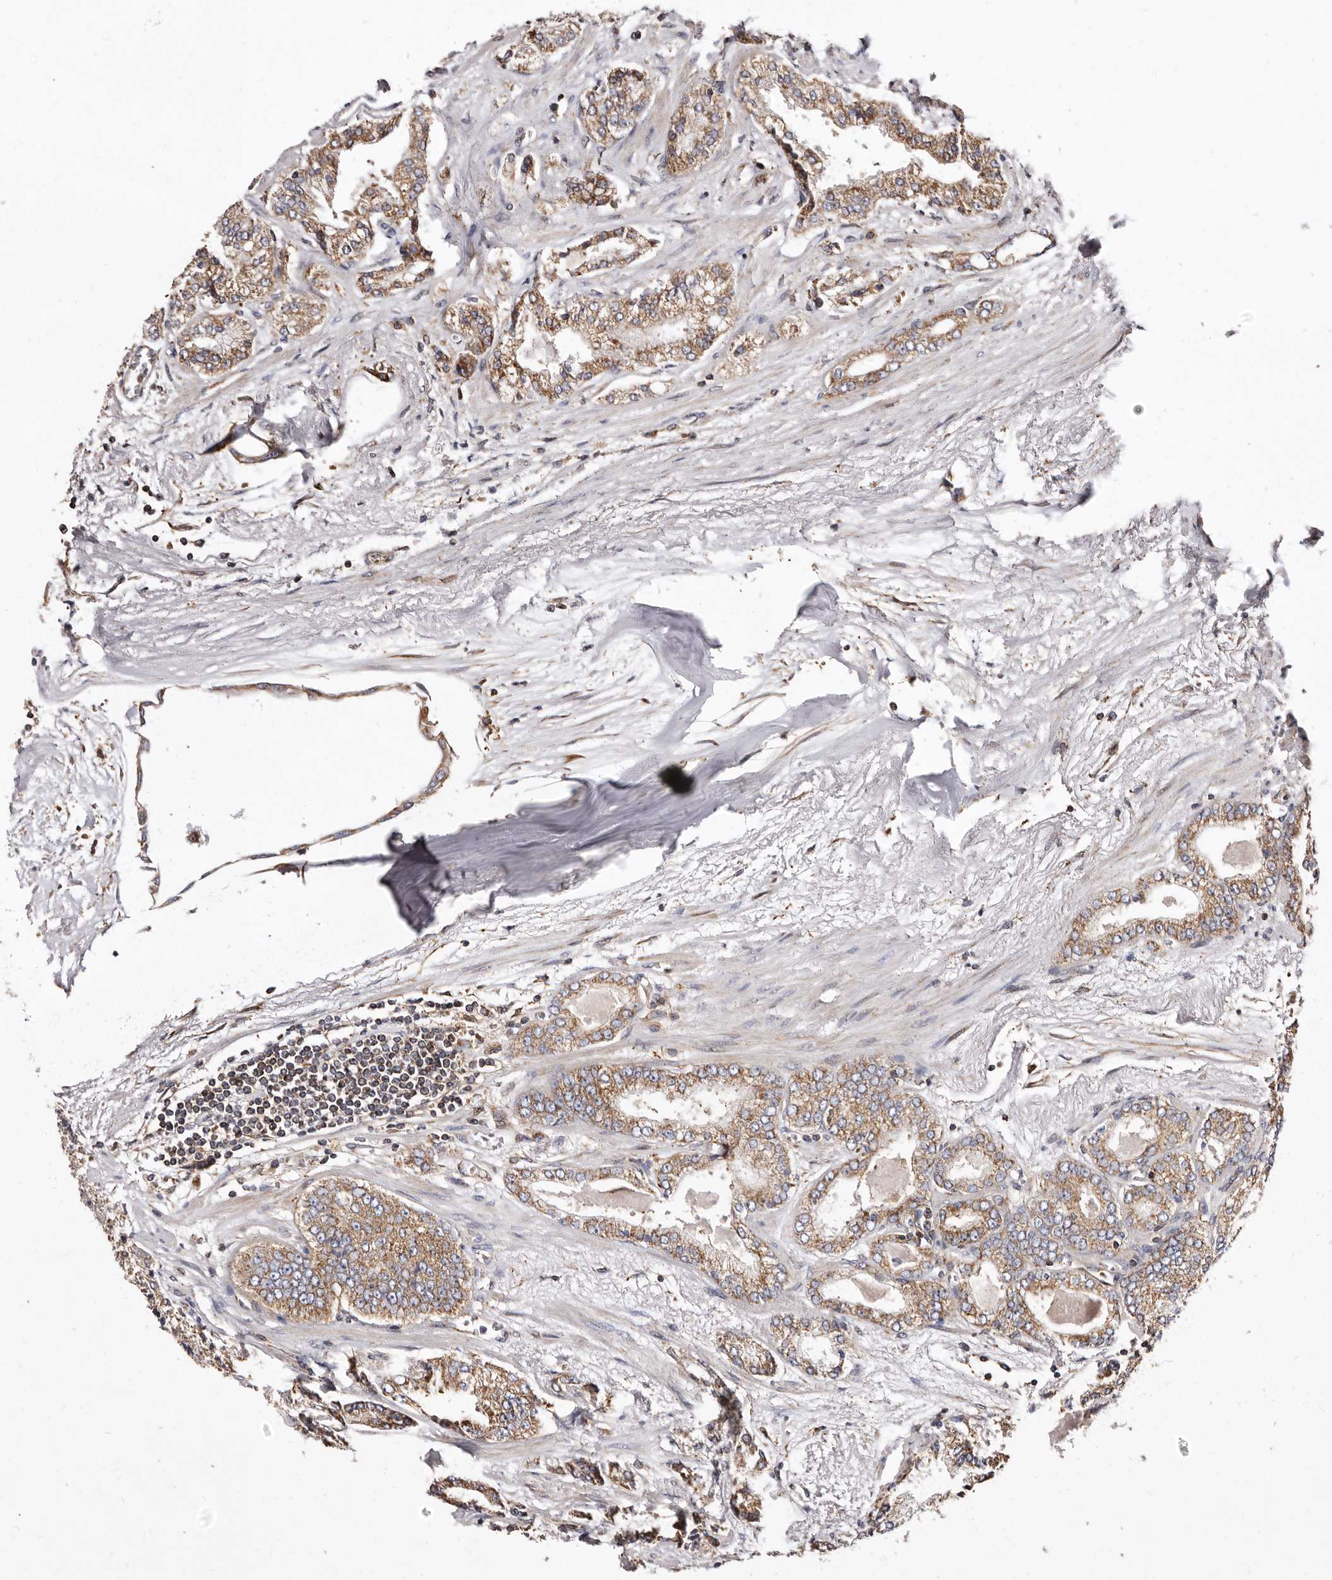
{"staining": {"intensity": "weak", "quantity": ">75%", "location": "cytoplasmic/membranous"}, "tissue": "prostate cancer", "cell_type": "Tumor cells", "image_type": "cancer", "snomed": [{"axis": "morphology", "description": "Adenocarcinoma, High grade"}, {"axis": "topography", "description": "Prostate"}], "caption": "Prostate high-grade adenocarcinoma stained with a protein marker exhibits weak staining in tumor cells.", "gene": "COQ8B", "patient": {"sex": "male", "age": 71}}